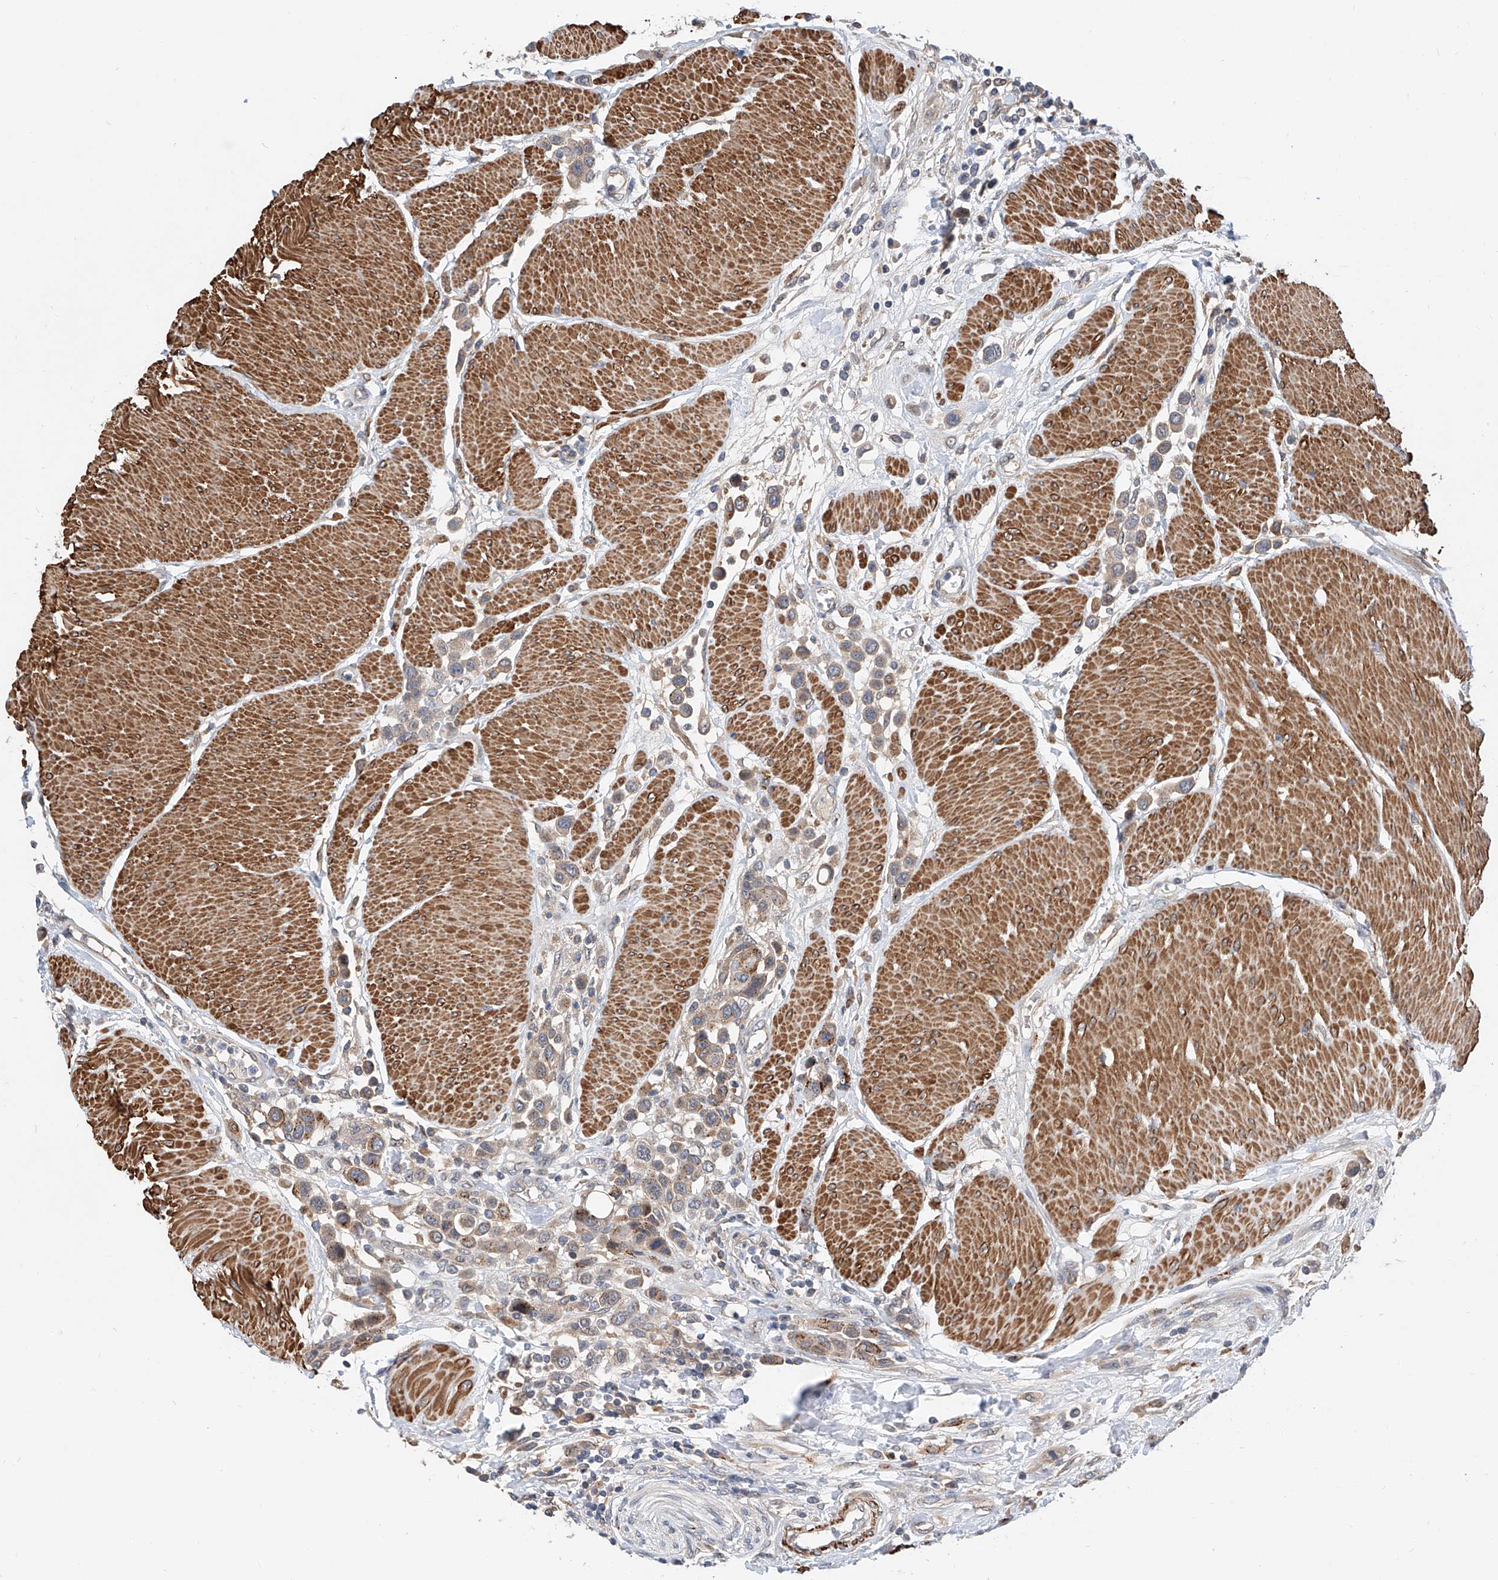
{"staining": {"intensity": "weak", "quantity": ">75%", "location": "cytoplasmic/membranous"}, "tissue": "urothelial cancer", "cell_type": "Tumor cells", "image_type": "cancer", "snomed": [{"axis": "morphology", "description": "Urothelial carcinoma, High grade"}, {"axis": "topography", "description": "Urinary bladder"}], "caption": "This photomicrograph displays IHC staining of human urothelial cancer, with low weak cytoplasmic/membranous staining in about >75% of tumor cells.", "gene": "MAGEE2", "patient": {"sex": "male", "age": 50}}